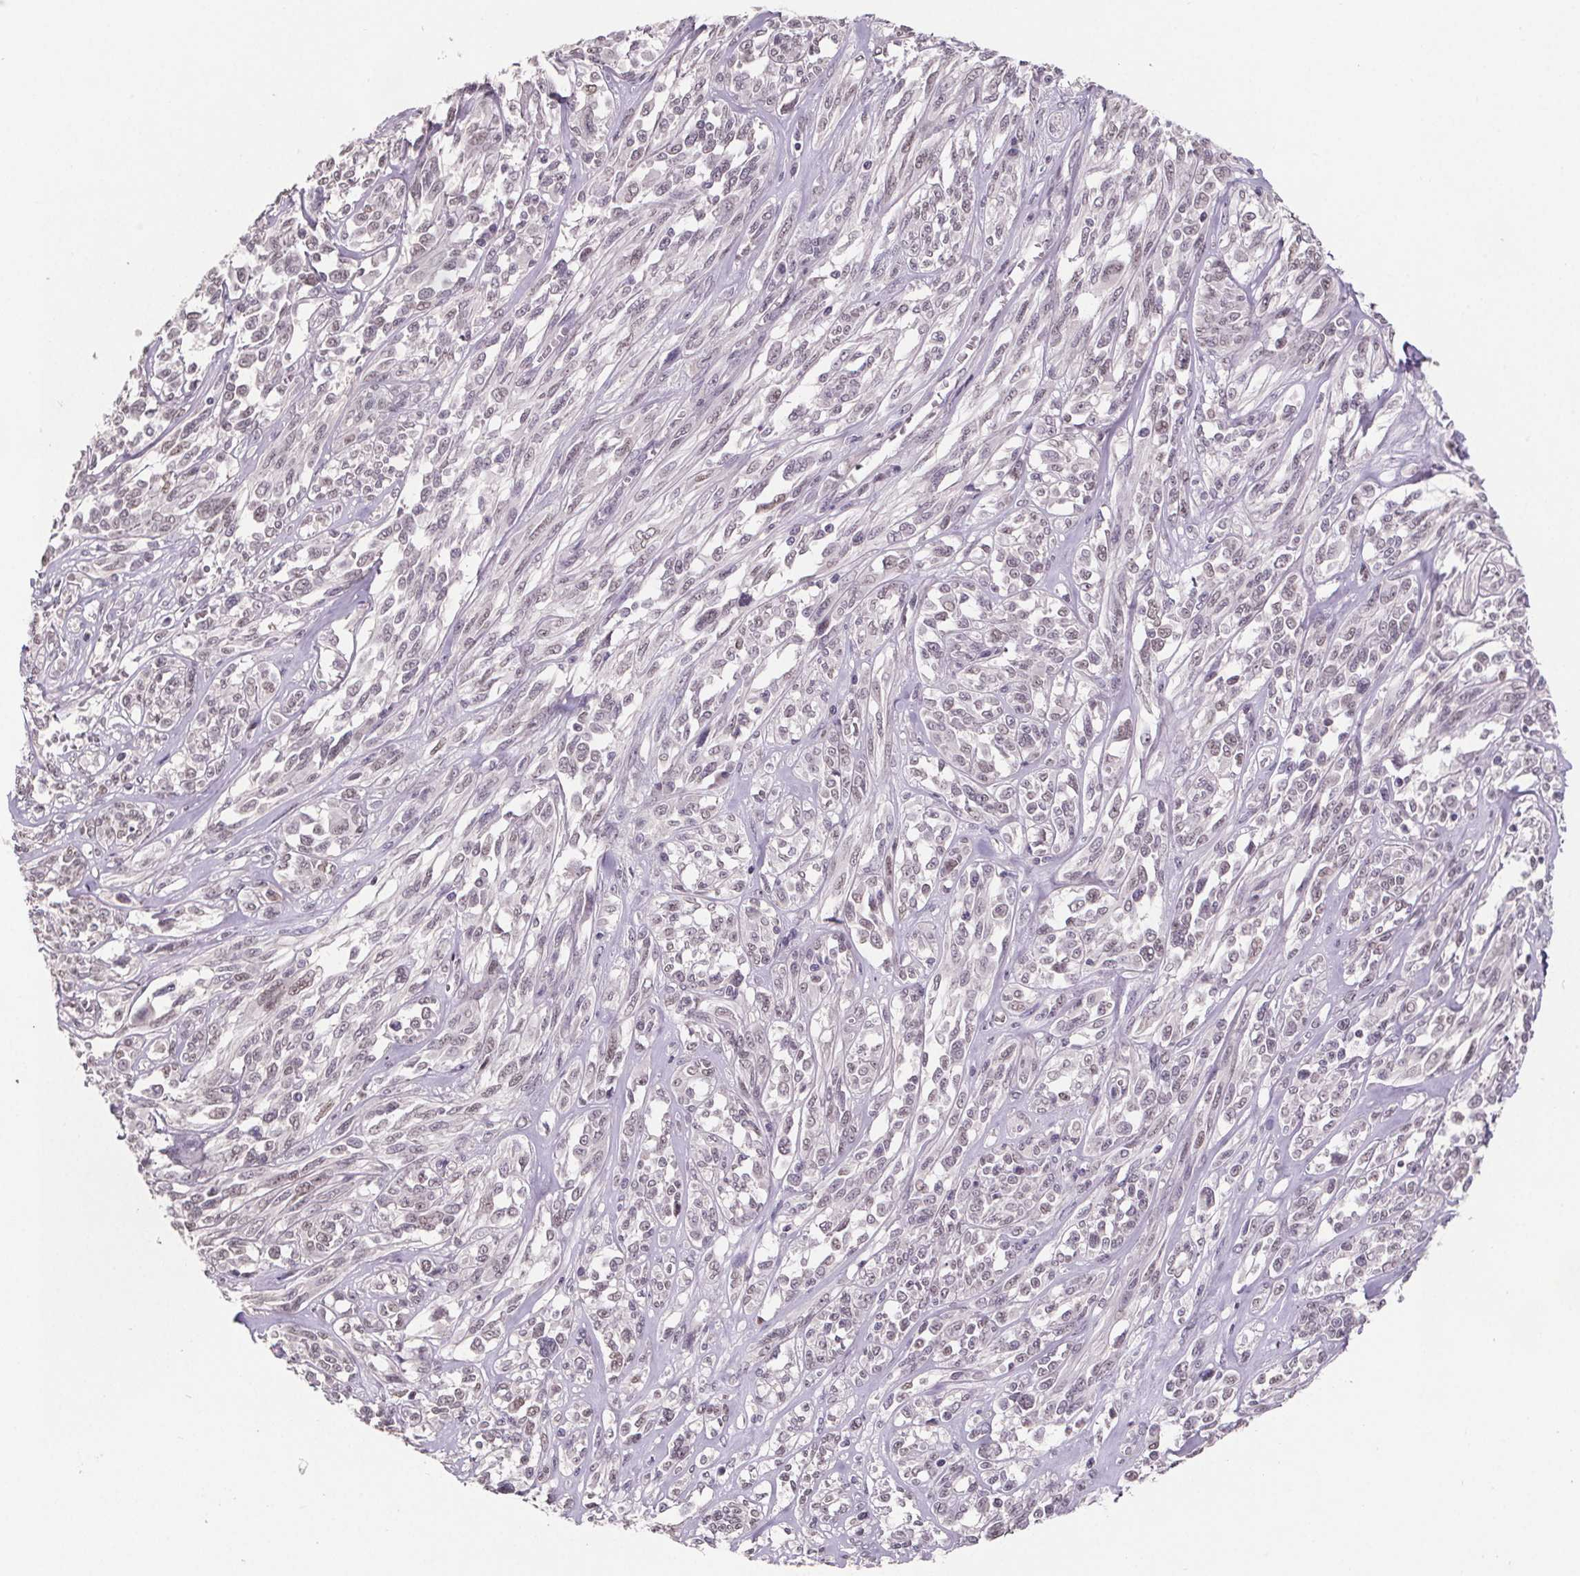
{"staining": {"intensity": "negative", "quantity": "none", "location": "none"}, "tissue": "melanoma", "cell_type": "Tumor cells", "image_type": "cancer", "snomed": [{"axis": "morphology", "description": "Malignant melanoma, NOS"}, {"axis": "topography", "description": "Skin"}], "caption": "IHC image of neoplastic tissue: malignant melanoma stained with DAB (3,3'-diaminobenzidine) demonstrates no significant protein expression in tumor cells.", "gene": "NKX6-1", "patient": {"sex": "female", "age": 91}}